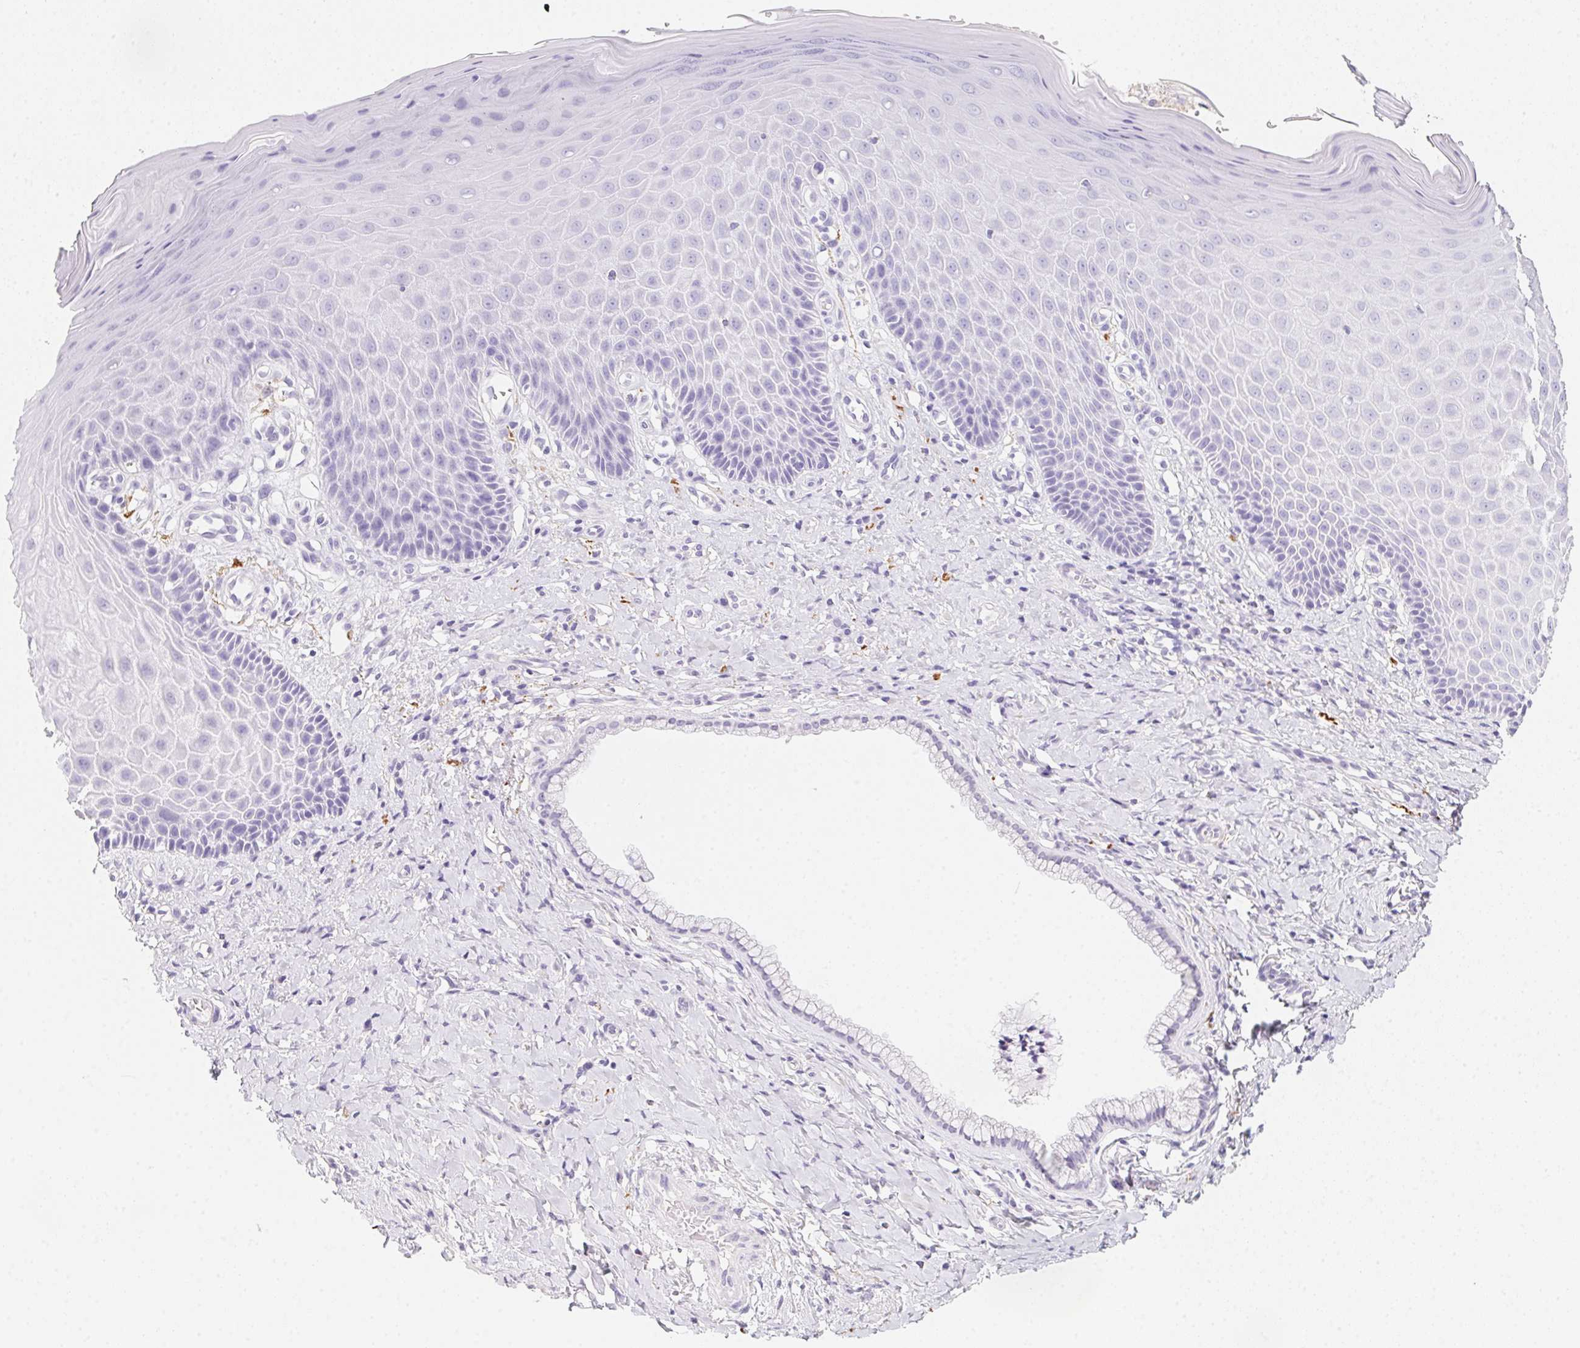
{"staining": {"intensity": "negative", "quantity": "none", "location": "none"}, "tissue": "vagina", "cell_type": "Squamous epithelial cells", "image_type": "normal", "snomed": [{"axis": "morphology", "description": "Normal tissue, NOS"}, {"axis": "topography", "description": "Vagina"}], "caption": "DAB (3,3'-diaminobenzidine) immunohistochemical staining of benign vagina shows no significant expression in squamous epithelial cells.", "gene": "MYL4", "patient": {"sex": "female", "age": 83}}